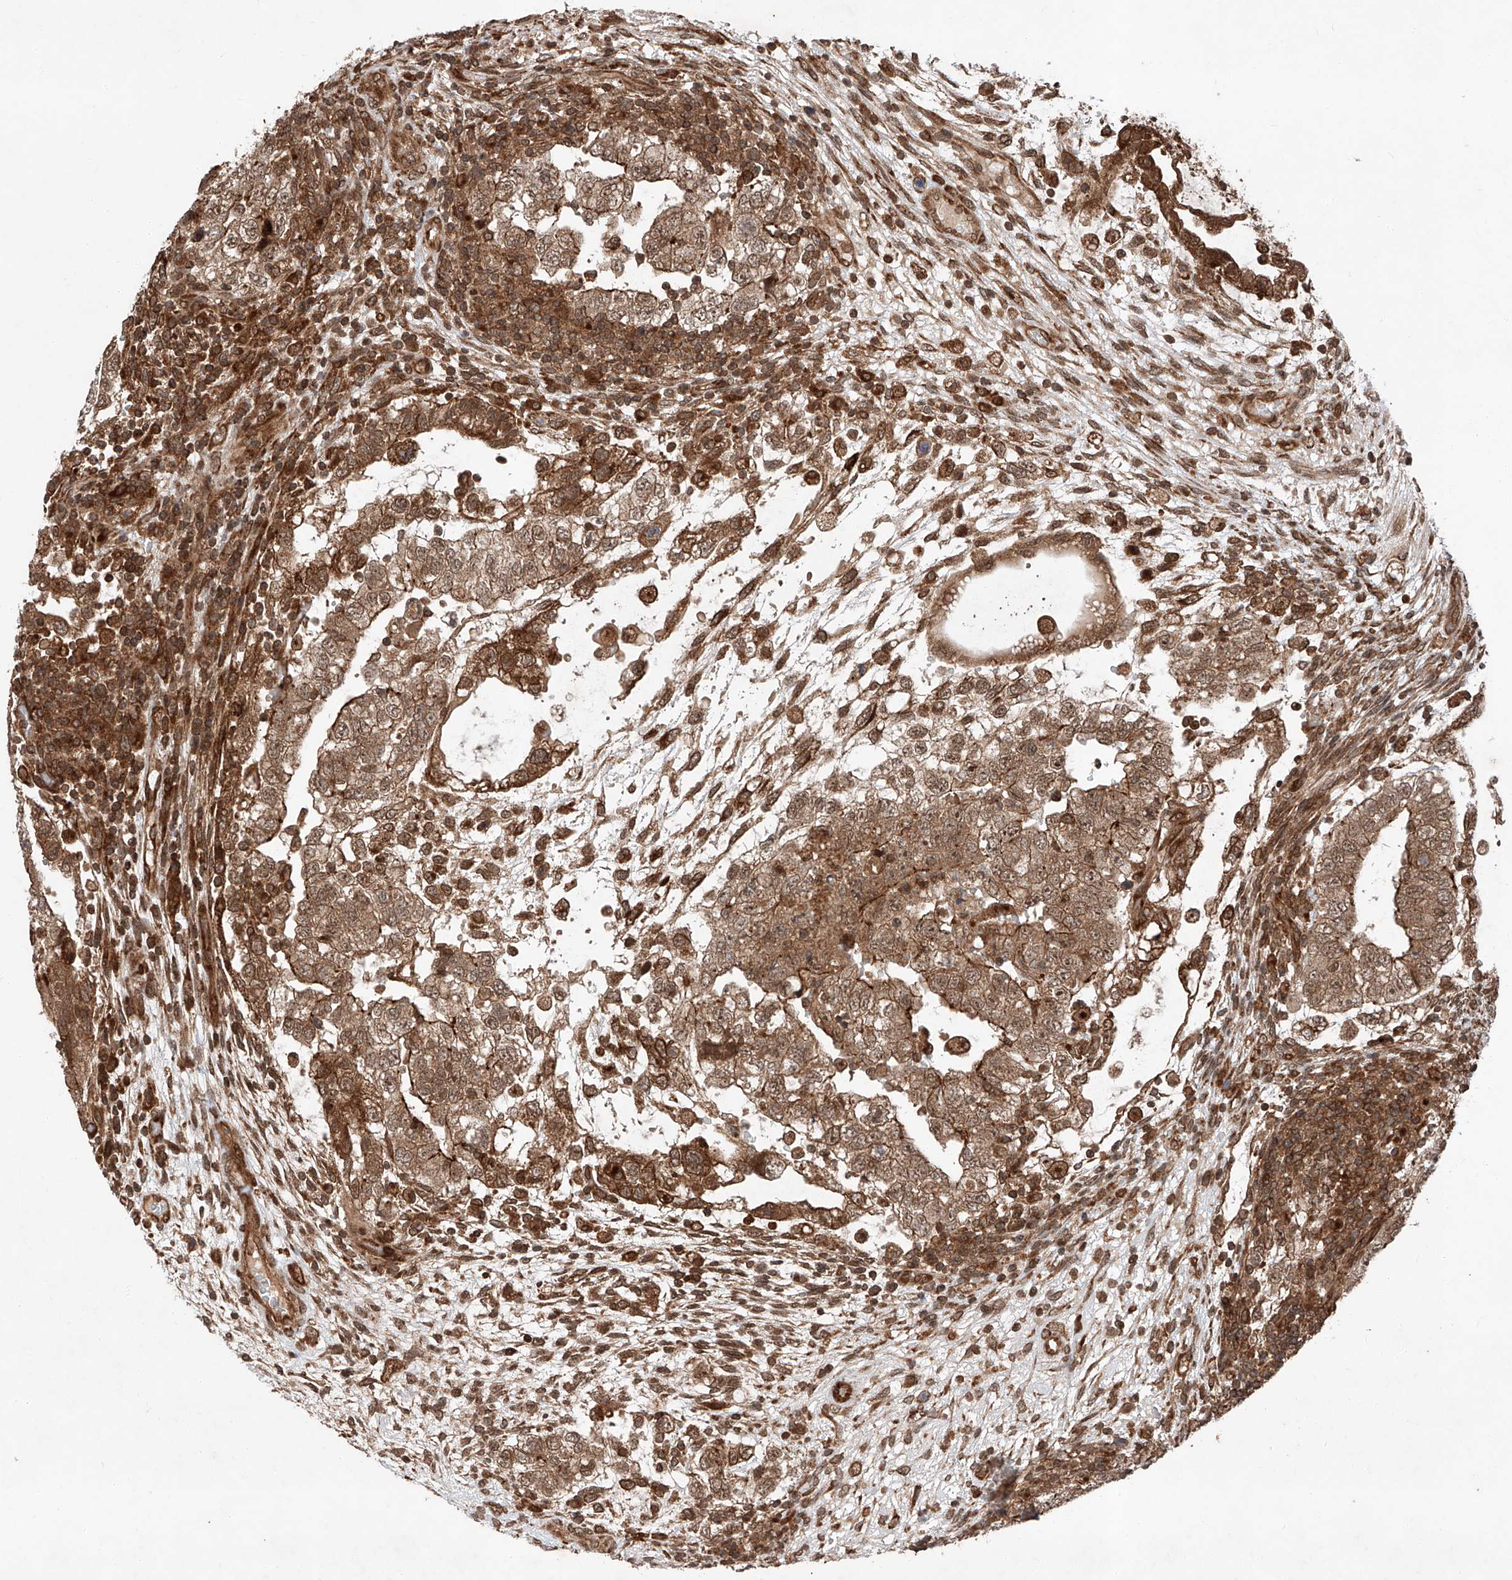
{"staining": {"intensity": "moderate", "quantity": ">75%", "location": "cytoplasmic/membranous,nuclear"}, "tissue": "testis cancer", "cell_type": "Tumor cells", "image_type": "cancer", "snomed": [{"axis": "morphology", "description": "Carcinoma, Embryonal, NOS"}, {"axis": "topography", "description": "Testis"}], "caption": "Immunohistochemical staining of testis cancer displays medium levels of moderate cytoplasmic/membranous and nuclear expression in approximately >75% of tumor cells.", "gene": "ZFP28", "patient": {"sex": "male", "age": 37}}